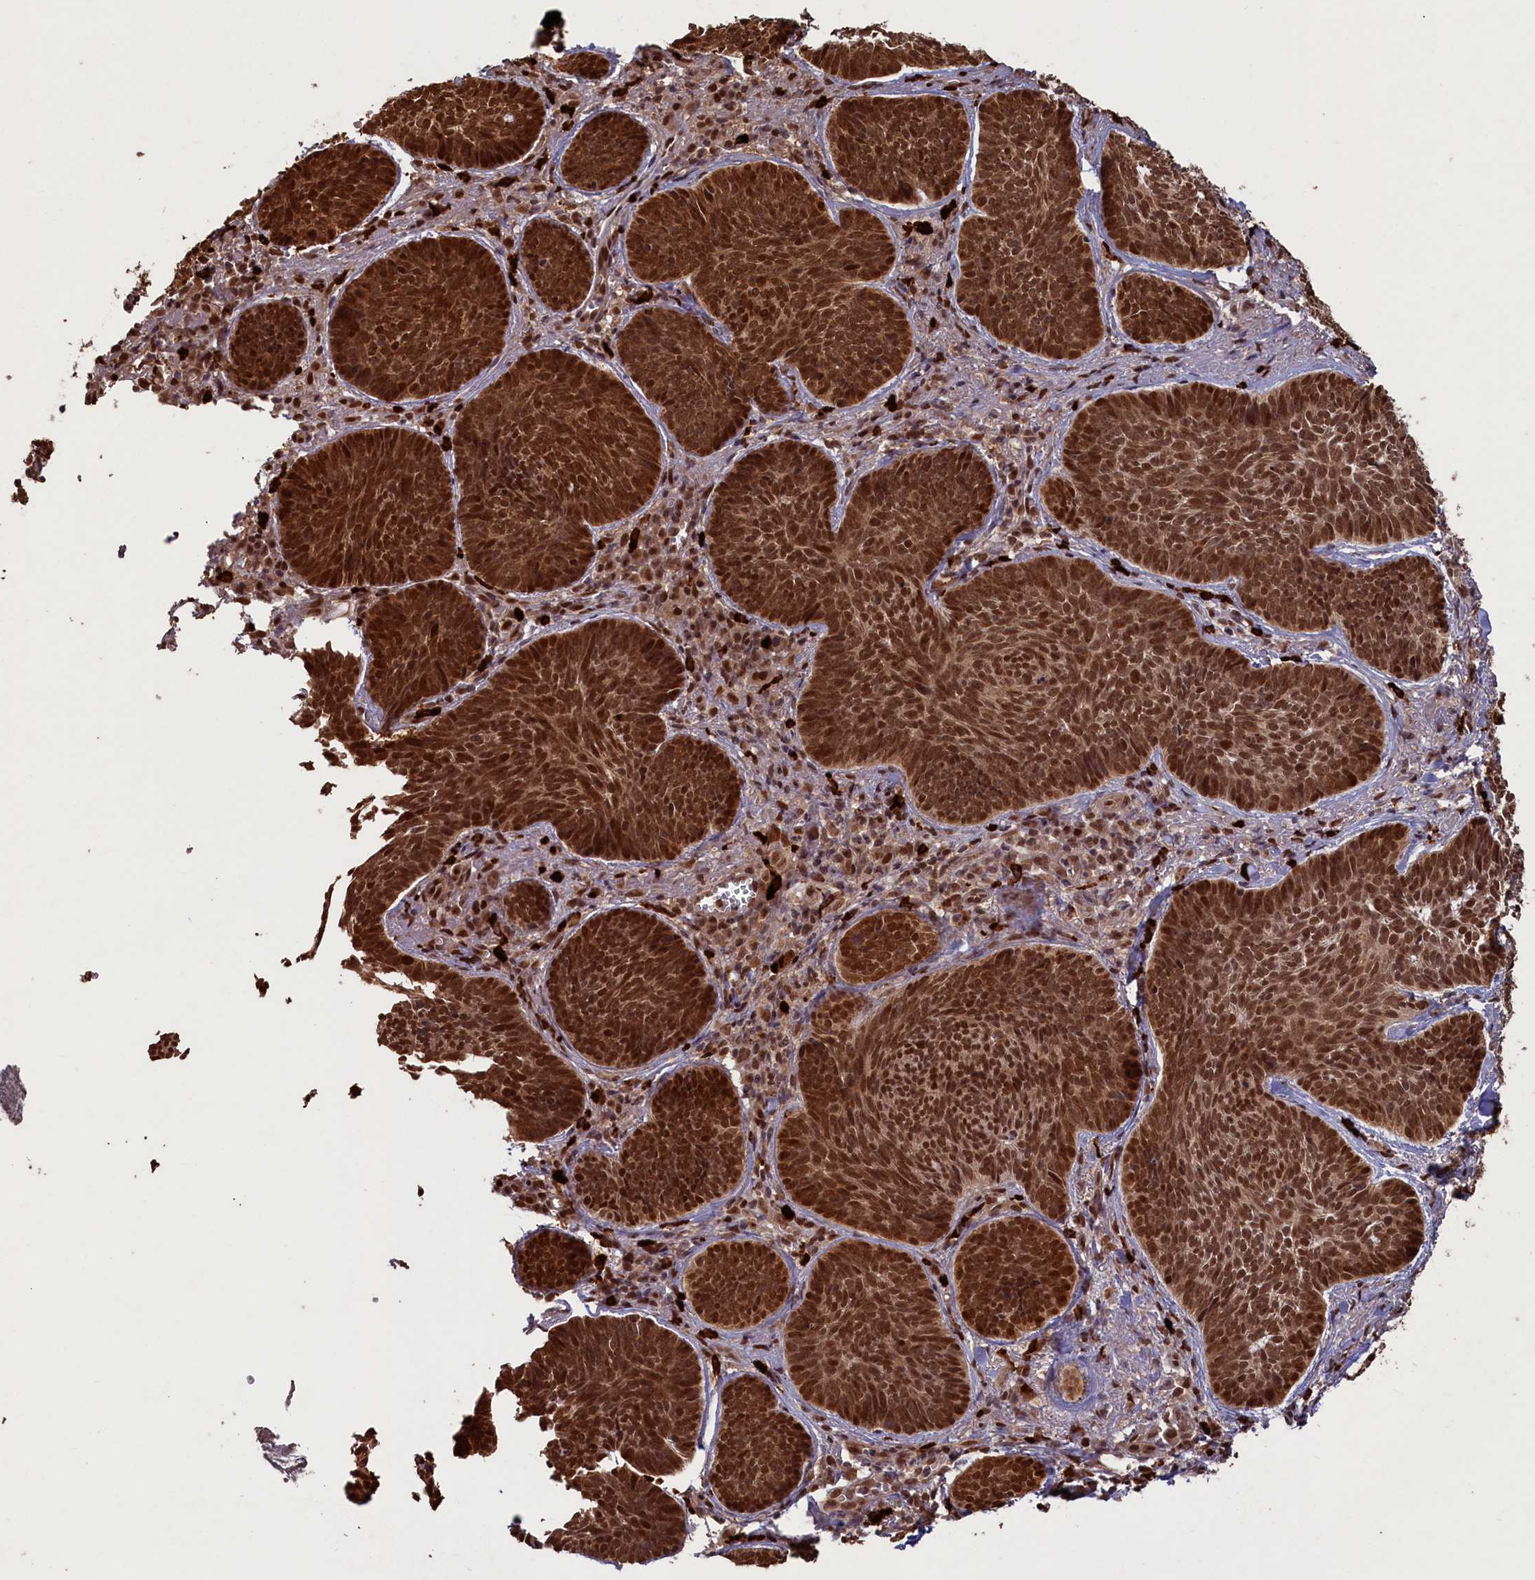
{"staining": {"intensity": "strong", "quantity": ">75%", "location": "cytoplasmic/membranous,nuclear"}, "tissue": "skin cancer", "cell_type": "Tumor cells", "image_type": "cancer", "snomed": [{"axis": "morphology", "description": "Basal cell carcinoma"}, {"axis": "topography", "description": "Skin"}], "caption": "Basal cell carcinoma (skin) tissue reveals strong cytoplasmic/membranous and nuclear positivity in approximately >75% of tumor cells Ihc stains the protein in brown and the nuclei are stained blue.", "gene": "NAE1", "patient": {"sex": "female", "age": 74}}